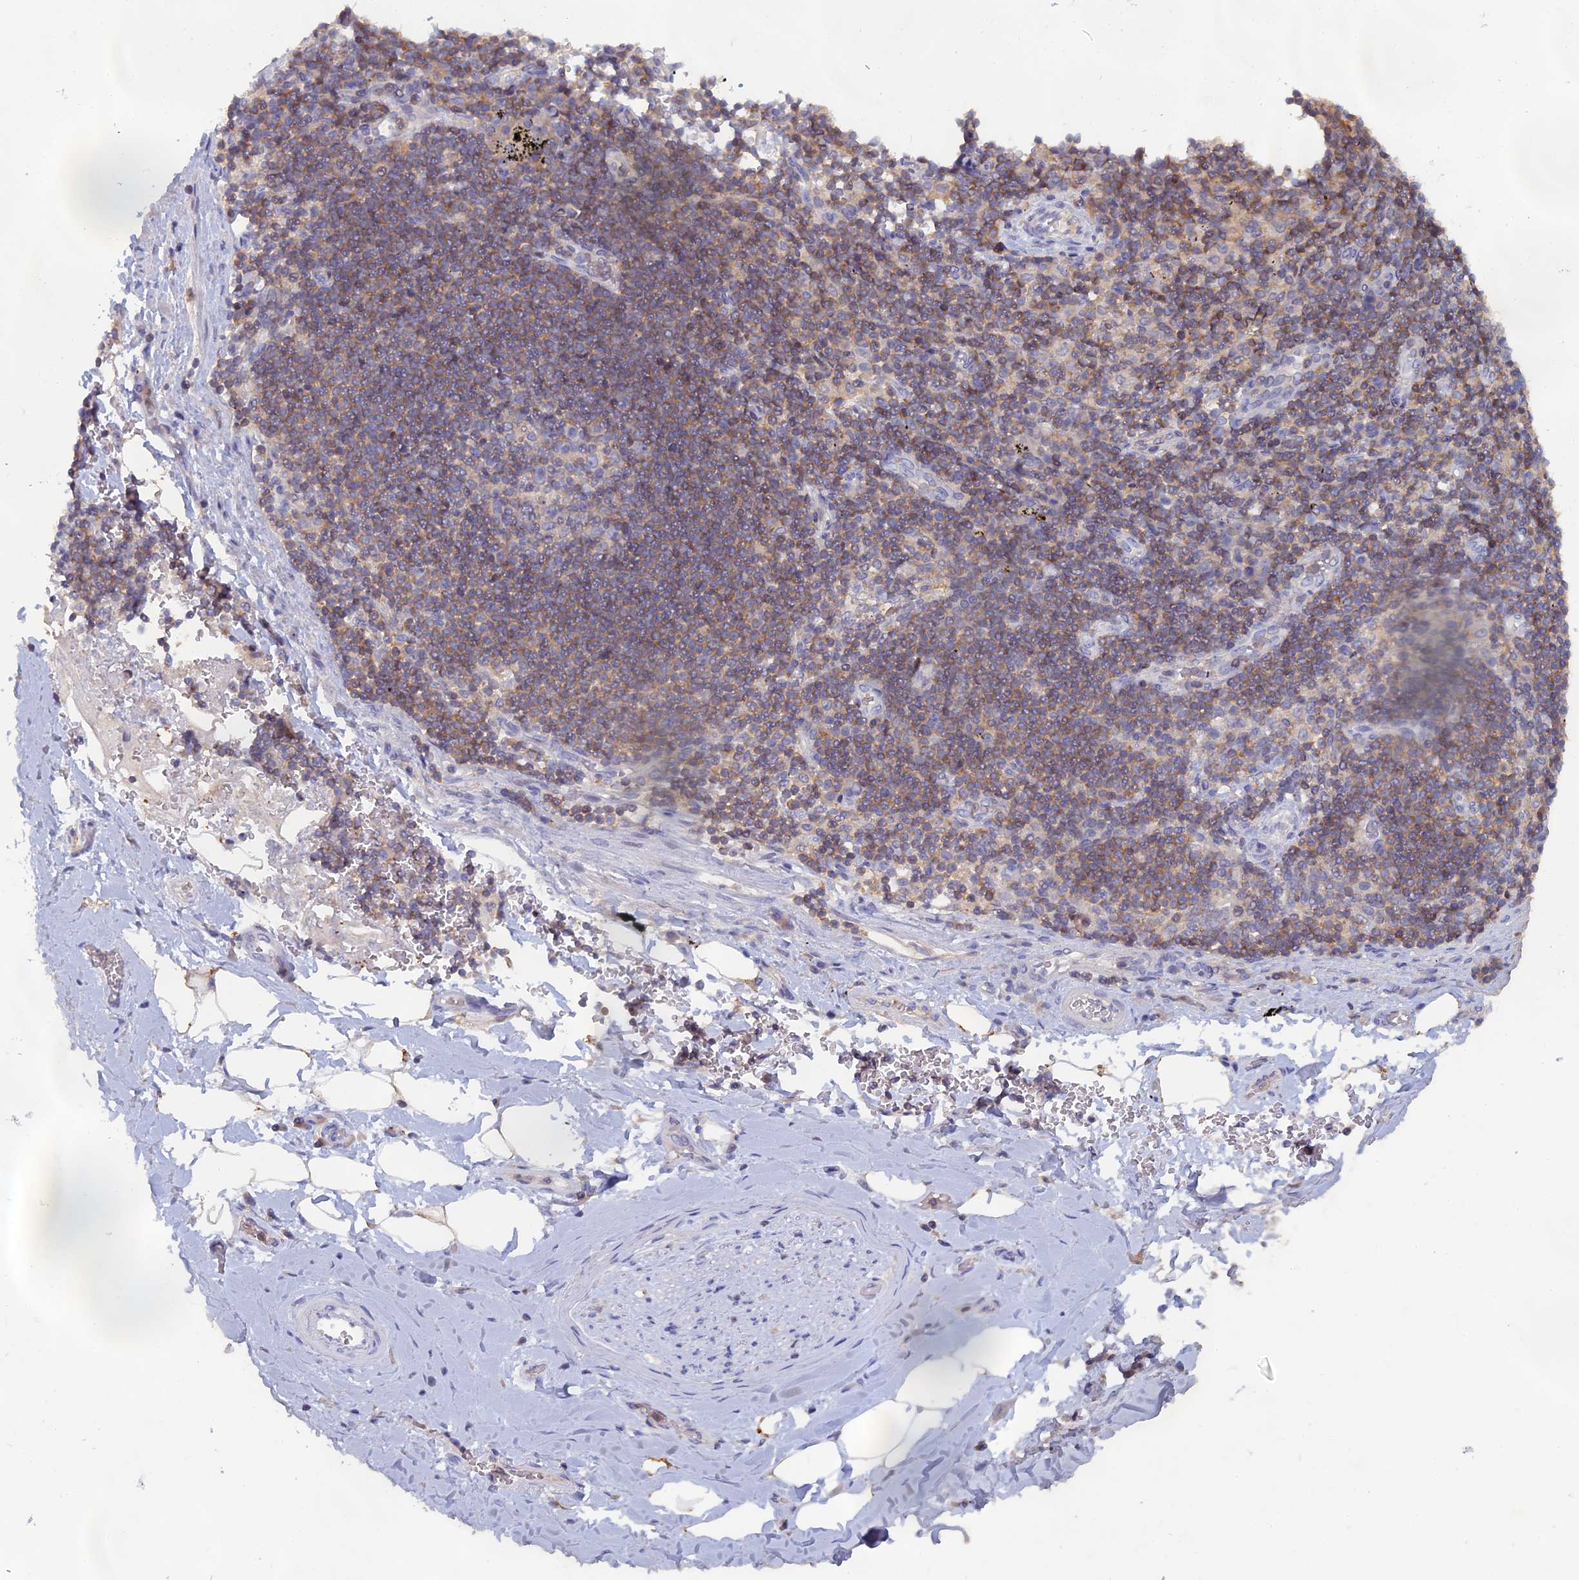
{"staining": {"intensity": "moderate", "quantity": "25%-75%", "location": "cytoplasmic/membranous"}, "tissue": "adipose tissue", "cell_type": "Adipocytes", "image_type": "normal", "snomed": [{"axis": "morphology", "description": "Normal tissue, NOS"}, {"axis": "topography", "description": "Lymph node"}, {"axis": "topography", "description": "Cartilage tissue"}, {"axis": "topography", "description": "Bronchus"}], "caption": "Adipose tissue stained for a protein displays moderate cytoplasmic/membranous positivity in adipocytes. The staining was performed using DAB to visualize the protein expression in brown, while the nuclei were stained in blue with hematoxylin (Magnification: 20x).", "gene": "ACP7", "patient": {"sex": "male", "age": 63}}